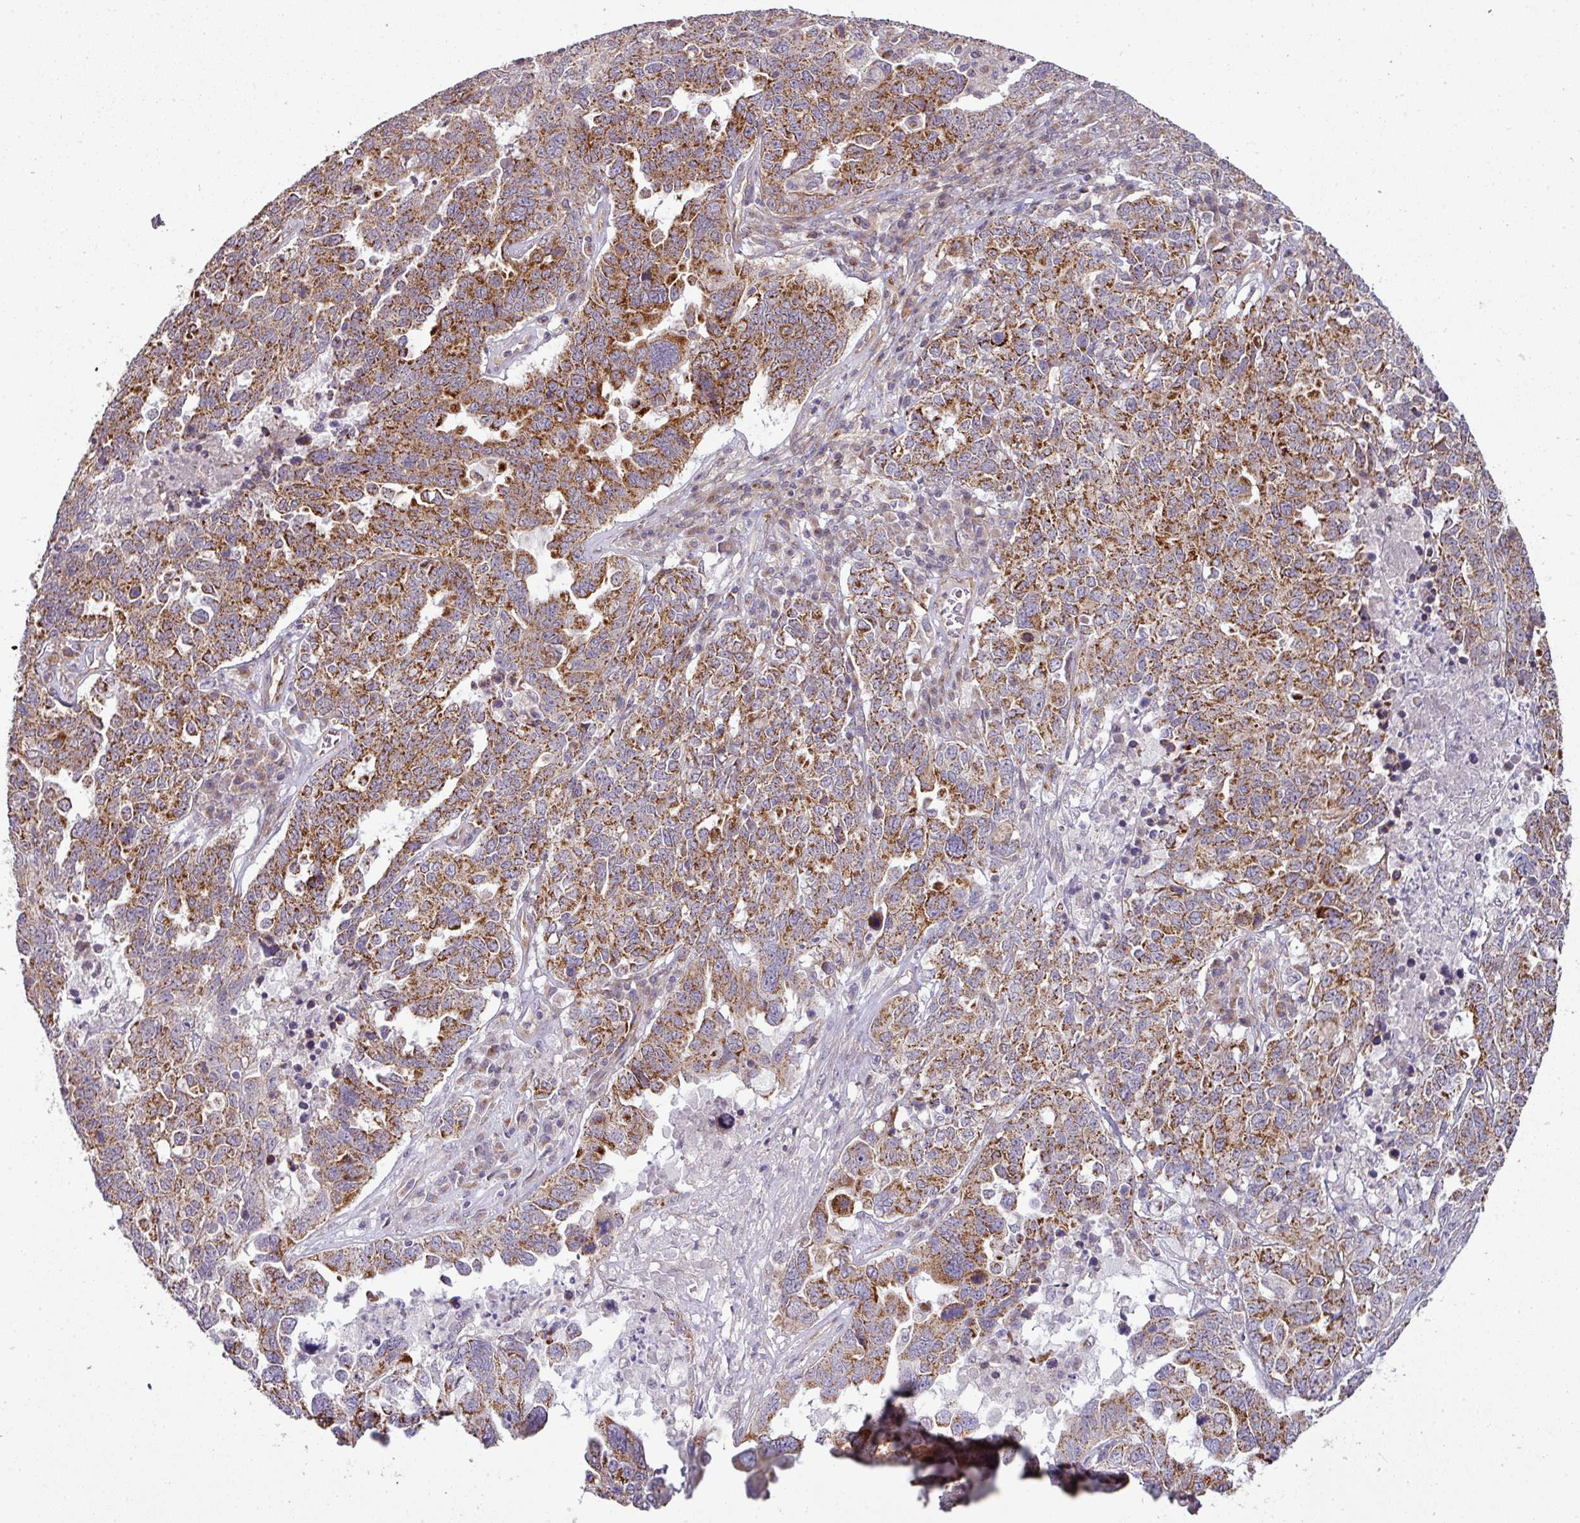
{"staining": {"intensity": "strong", "quantity": ">75%", "location": "cytoplasmic/membranous"}, "tissue": "ovarian cancer", "cell_type": "Tumor cells", "image_type": "cancer", "snomed": [{"axis": "morphology", "description": "Carcinoma, endometroid"}, {"axis": "topography", "description": "Ovary"}], "caption": "Human endometroid carcinoma (ovarian) stained with a protein marker shows strong staining in tumor cells.", "gene": "TIMMDC1", "patient": {"sex": "female", "age": 62}}